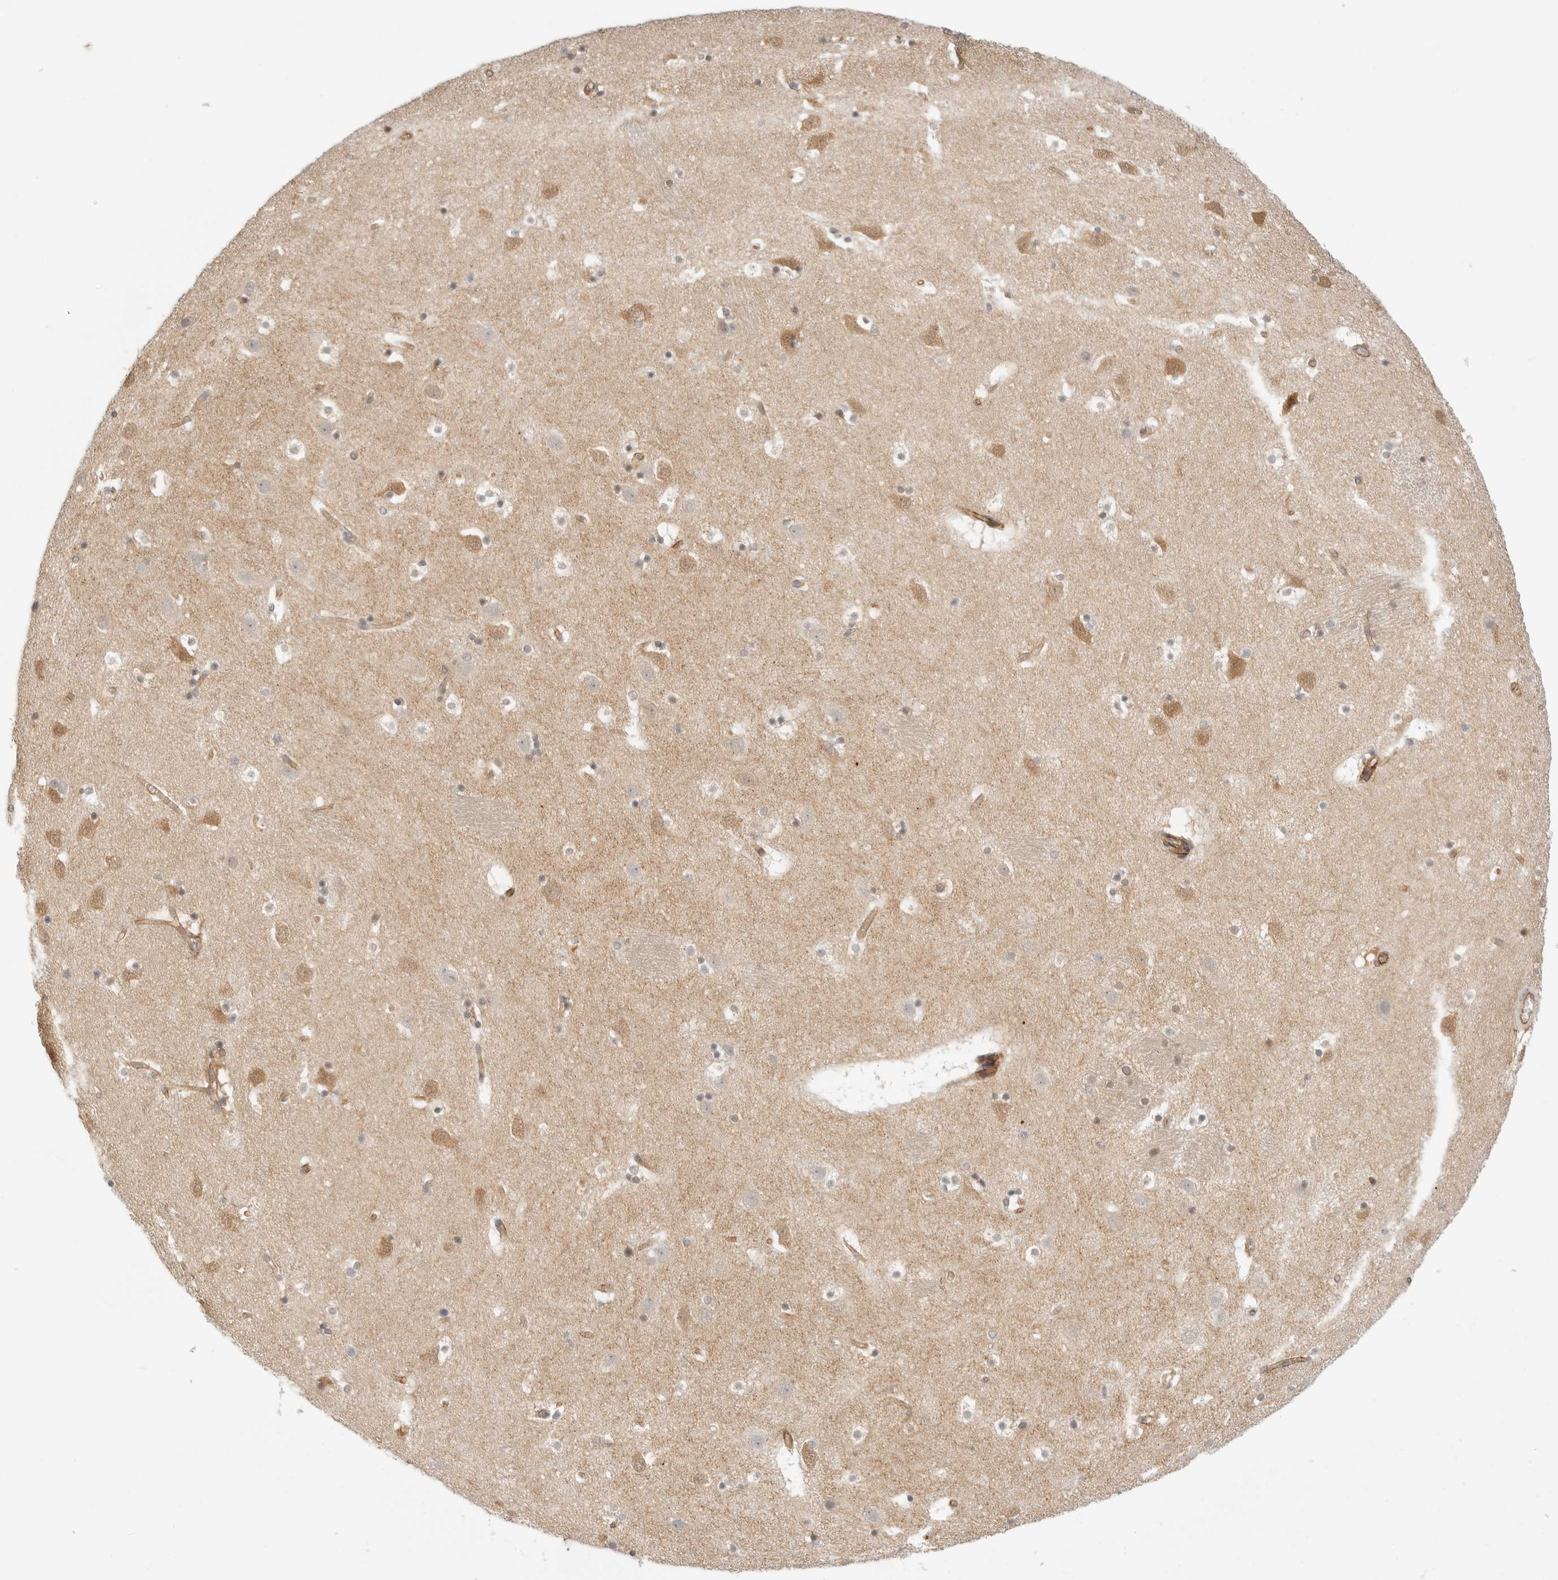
{"staining": {"intensity": "weak", "quantity": "<25%", "location": "nuclear"}, "tissue": "caudate", "cell_type": "Glial cells", "image_type": "normal", "snomed": [{"axis": "morphology", "description": "Normal tissue, NOS"}, {"axis": "topography", "description": "Lateral ventricle wall"}], "caption": "Glial cells show no significant protein expression in normal caudate.", "gene": "ATOH7", "patient": {"sex": "male", "age": 45}}